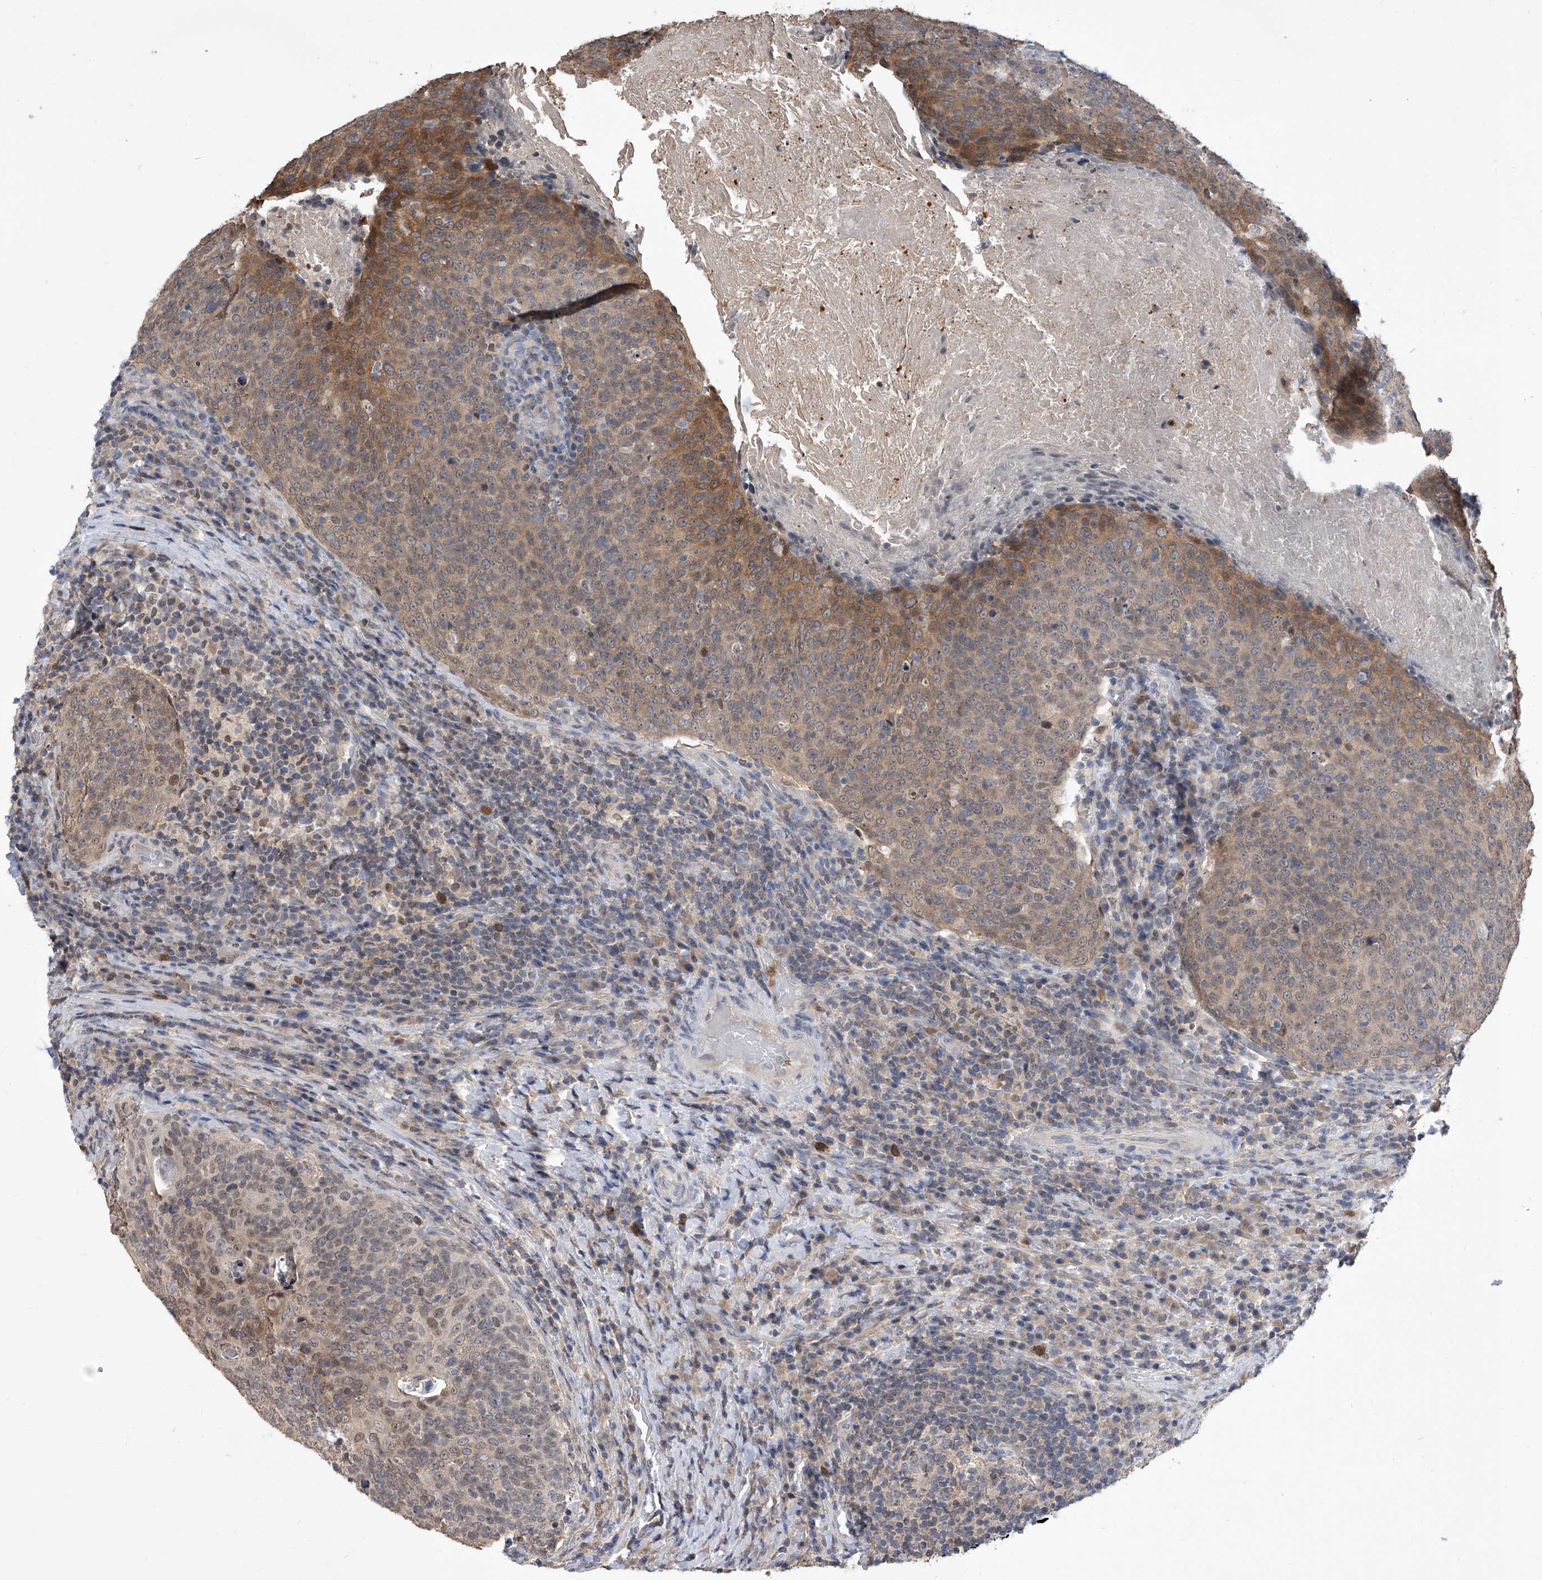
{"staining": {"intensity": "moderate", "quantity": "<25%", "location": "cytoplasmic/membranous"}, "tissue": "head and neck cancer", "cell_type": "Tumor cells", "image_type": "cancer", "snomed": [{"axis": "morphology", "description": "Squamous cell carcinoma, NOS"}, {"axis": "morphology", "description": "Squamous cell carcinoma, metastatic, NOS"}, {"axis": "topography", "description": "Lymph node"}, {"axis": "topography", "description": "Head-Neck"}], "caption": "The micrograph shows staining of head and neck cancer (squamous cell carcinoma), revealing moderate cytoplasmic/membranous protein staining (brown color) within tumor cells.", "gene": "BHLHE23", "patient": {"sex": "male", "age": 62}}